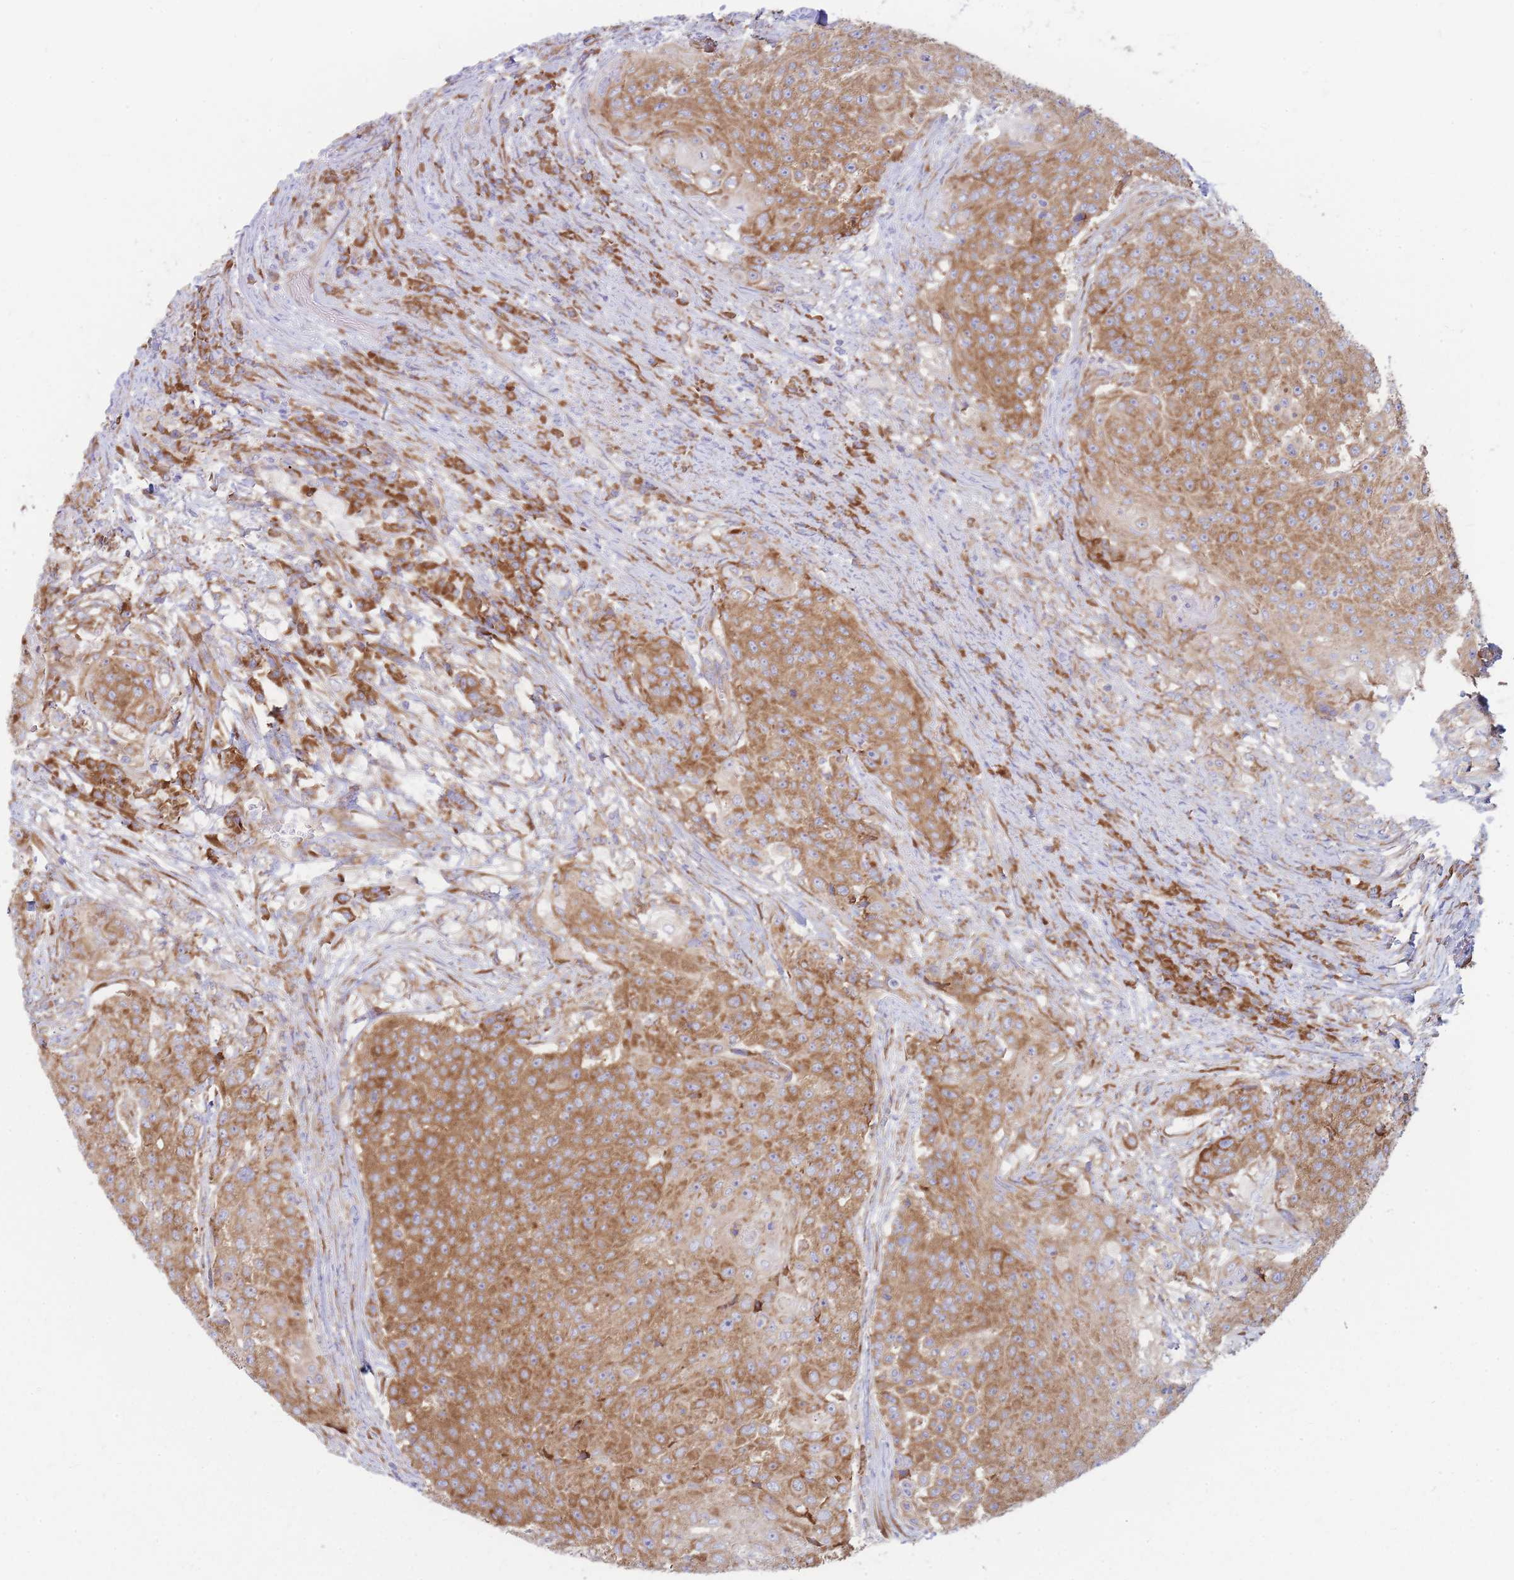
{"staining": {"intensity": "moderate", "quantity": ">75%", "location": "cytoplasmic/membranous"}, "tissue": "urothelial cancer", "cell_type": "Tumor cells", "image_type": "cancer", "snomed": [{"axis": "morphology", "description": "Urothelial carcinoma, High grade"}, {"axis": "topography", "description": "Urinary bladder"}], "caption": "Immunohistochemistry (DAB) staining of human urothelial cancer displays moderate cytoplasmic/membranous protein staining in approximately >75% of tumor cells. (DAB = brown stain, brightfield microscopy at high magnification).", "gene": "RPL8", "patient": {"sex": "female", "age": 63}}